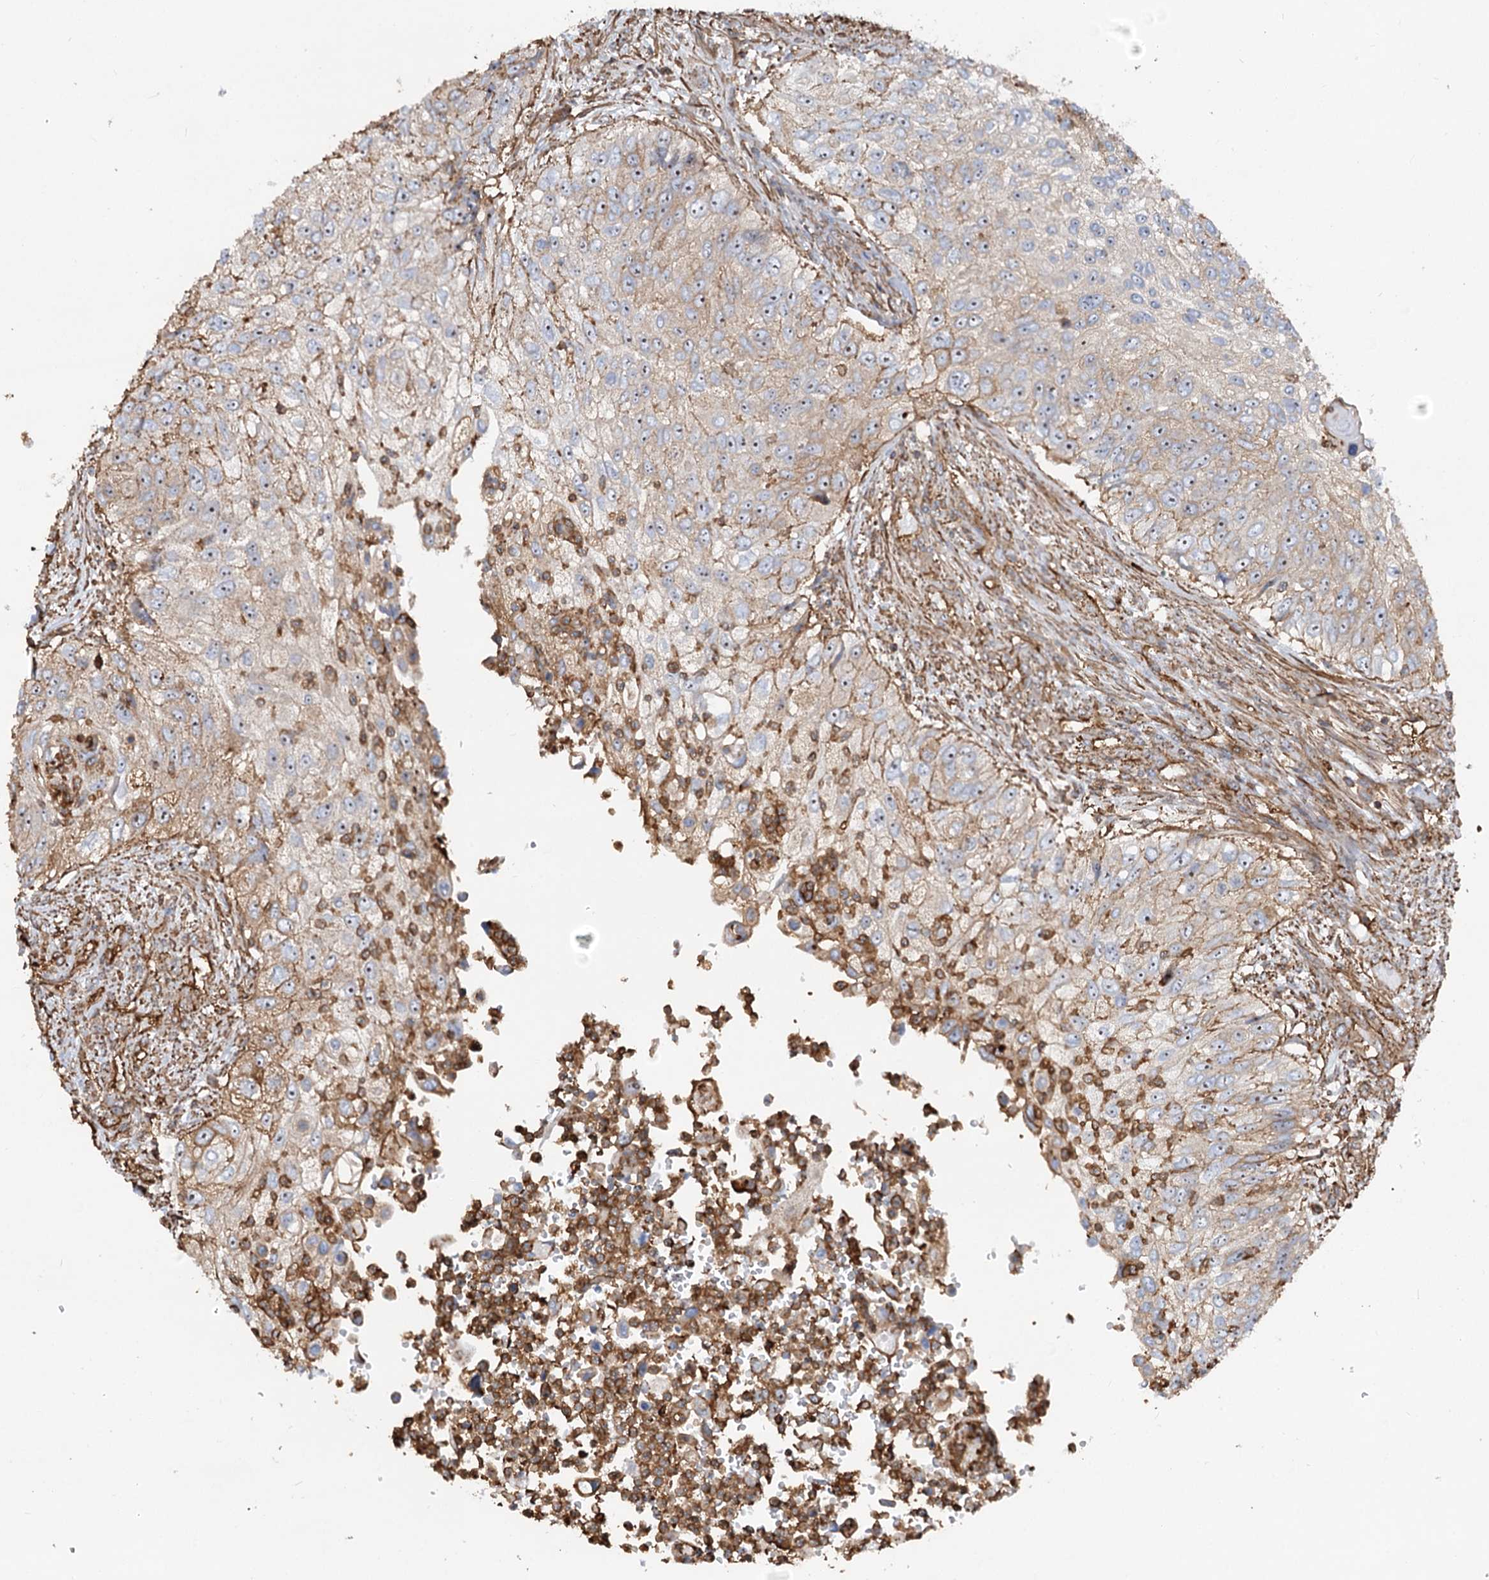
{"staining": {"intensity": "moderate", "quantity": "<25%", "location": "cytoplasmic/membranous"}, "tissue": "urothelial cancer", "cell_type": "Tumor cells", "image_type": "cancer", "snomed": [{"axis": "morphology", "description": "Urothelial carcinoma, High grade"}, {"axis": "topography", "description": "Urinary bladder"}], "caption": "Approximately <25% of tumor cells in high-grade urothelial carcinoma display moderate cytoplasmic/membranous protein positivity as visualized by brown immunohistochemical staining.", "gene": "WDR36", "patient": {"sex": "female", "age": 60}}